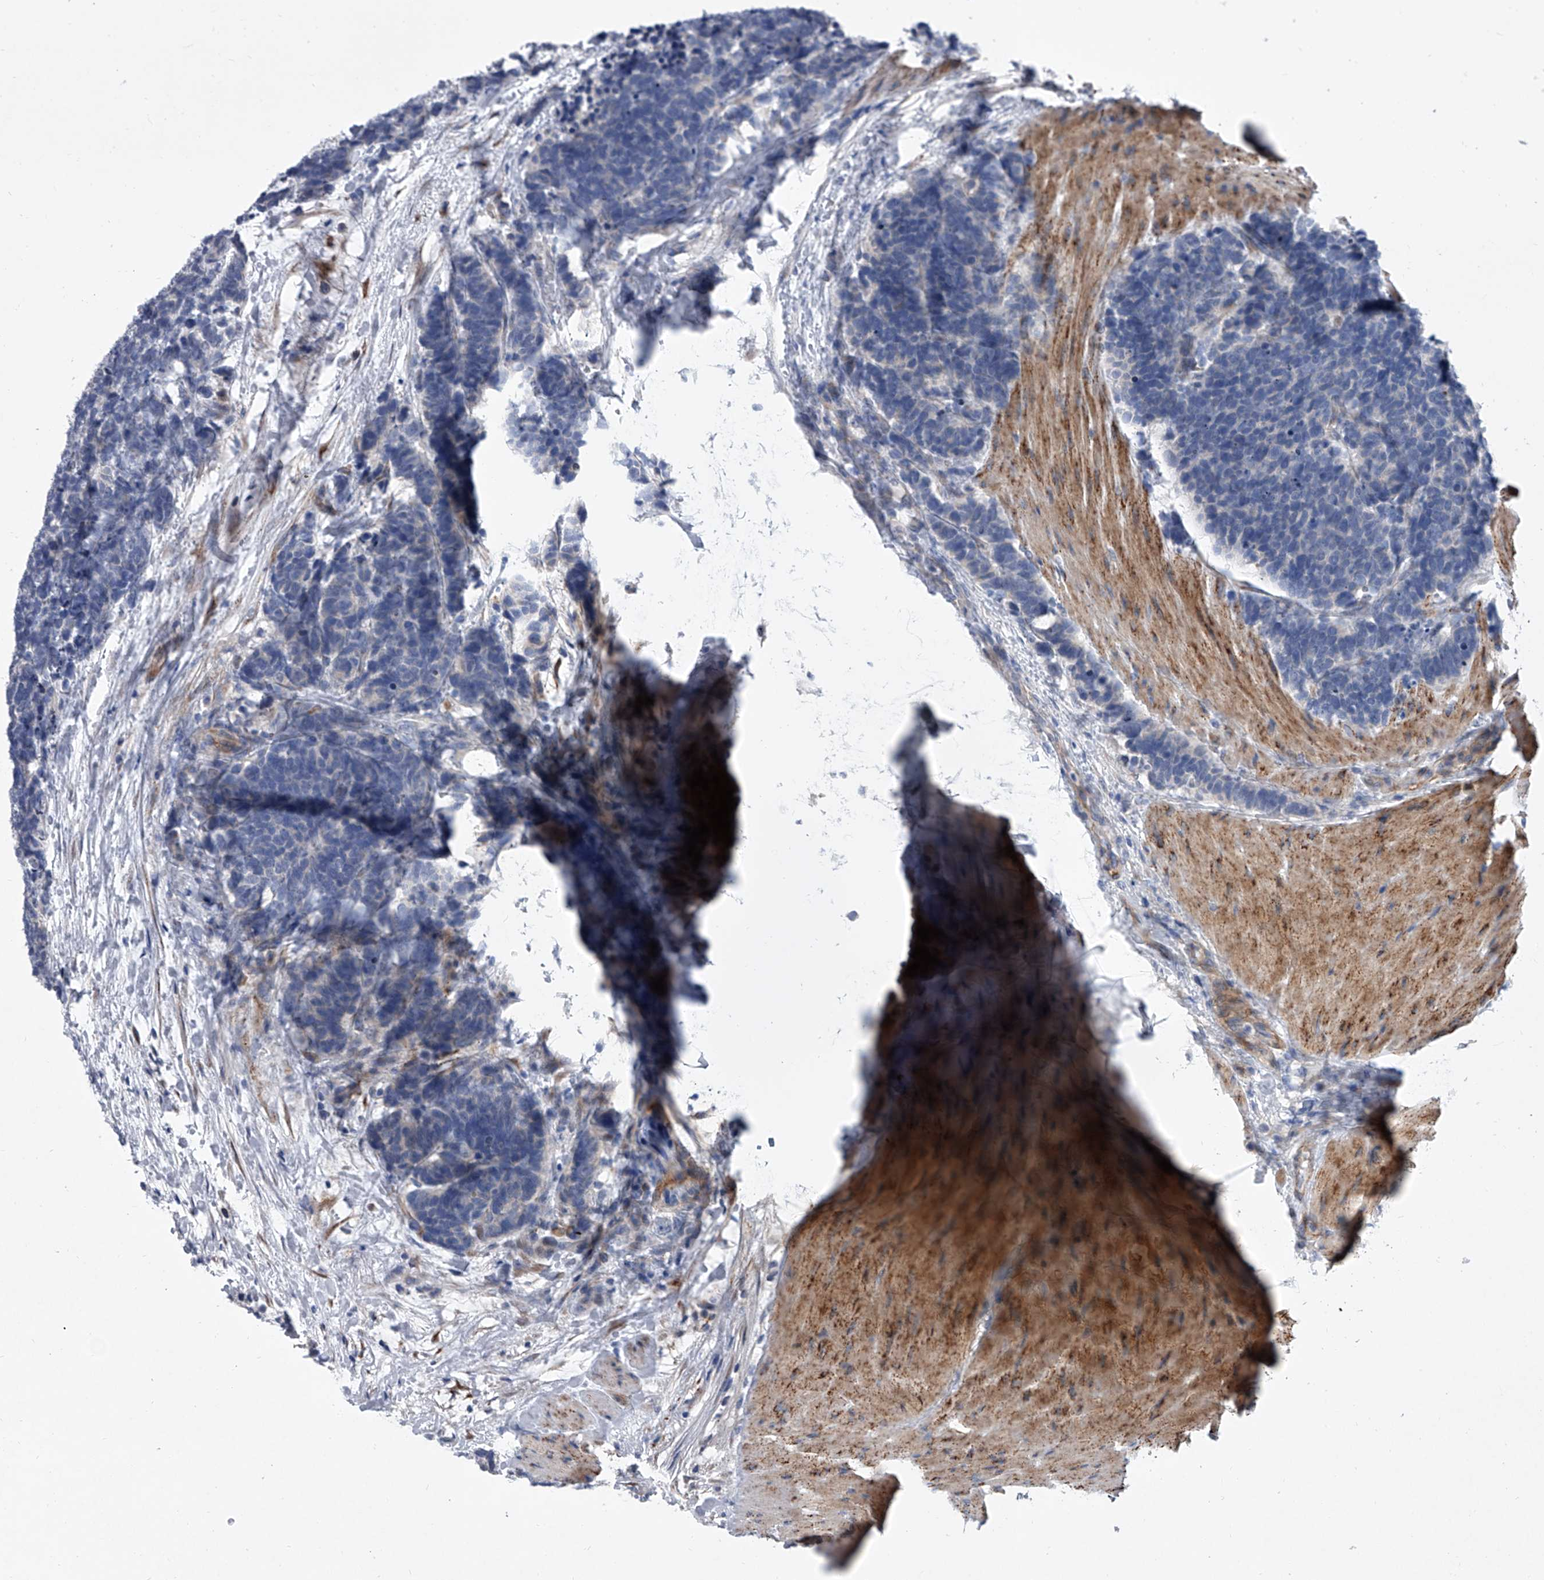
{"staining": {"intensity": "negative", "quantity": "none", "location": "none"}, "tissue": "carcinoid", "cell_type": "Tumor cells", "image_type": "cancer", "snomed": [{"axis": "morphology", "description": "Carcinoma, NOS"}, {"axis": "morphology", "description": "Carcinoid, malignant, NOS"}, {"axis": "topography", "description": "Urinary bladder"}], "caption": "The histopathology image displays no staining of tumor cells in carcinoid (malignant). (Stains: DAB (3,3'-diaminobenzidine) immunohistochemistry with hematoxylin counter stain, Microscopy: brightfield microscopy at high magnification).", "gene": "ALG14", "patient": {"sex": "male", "age": 57}}